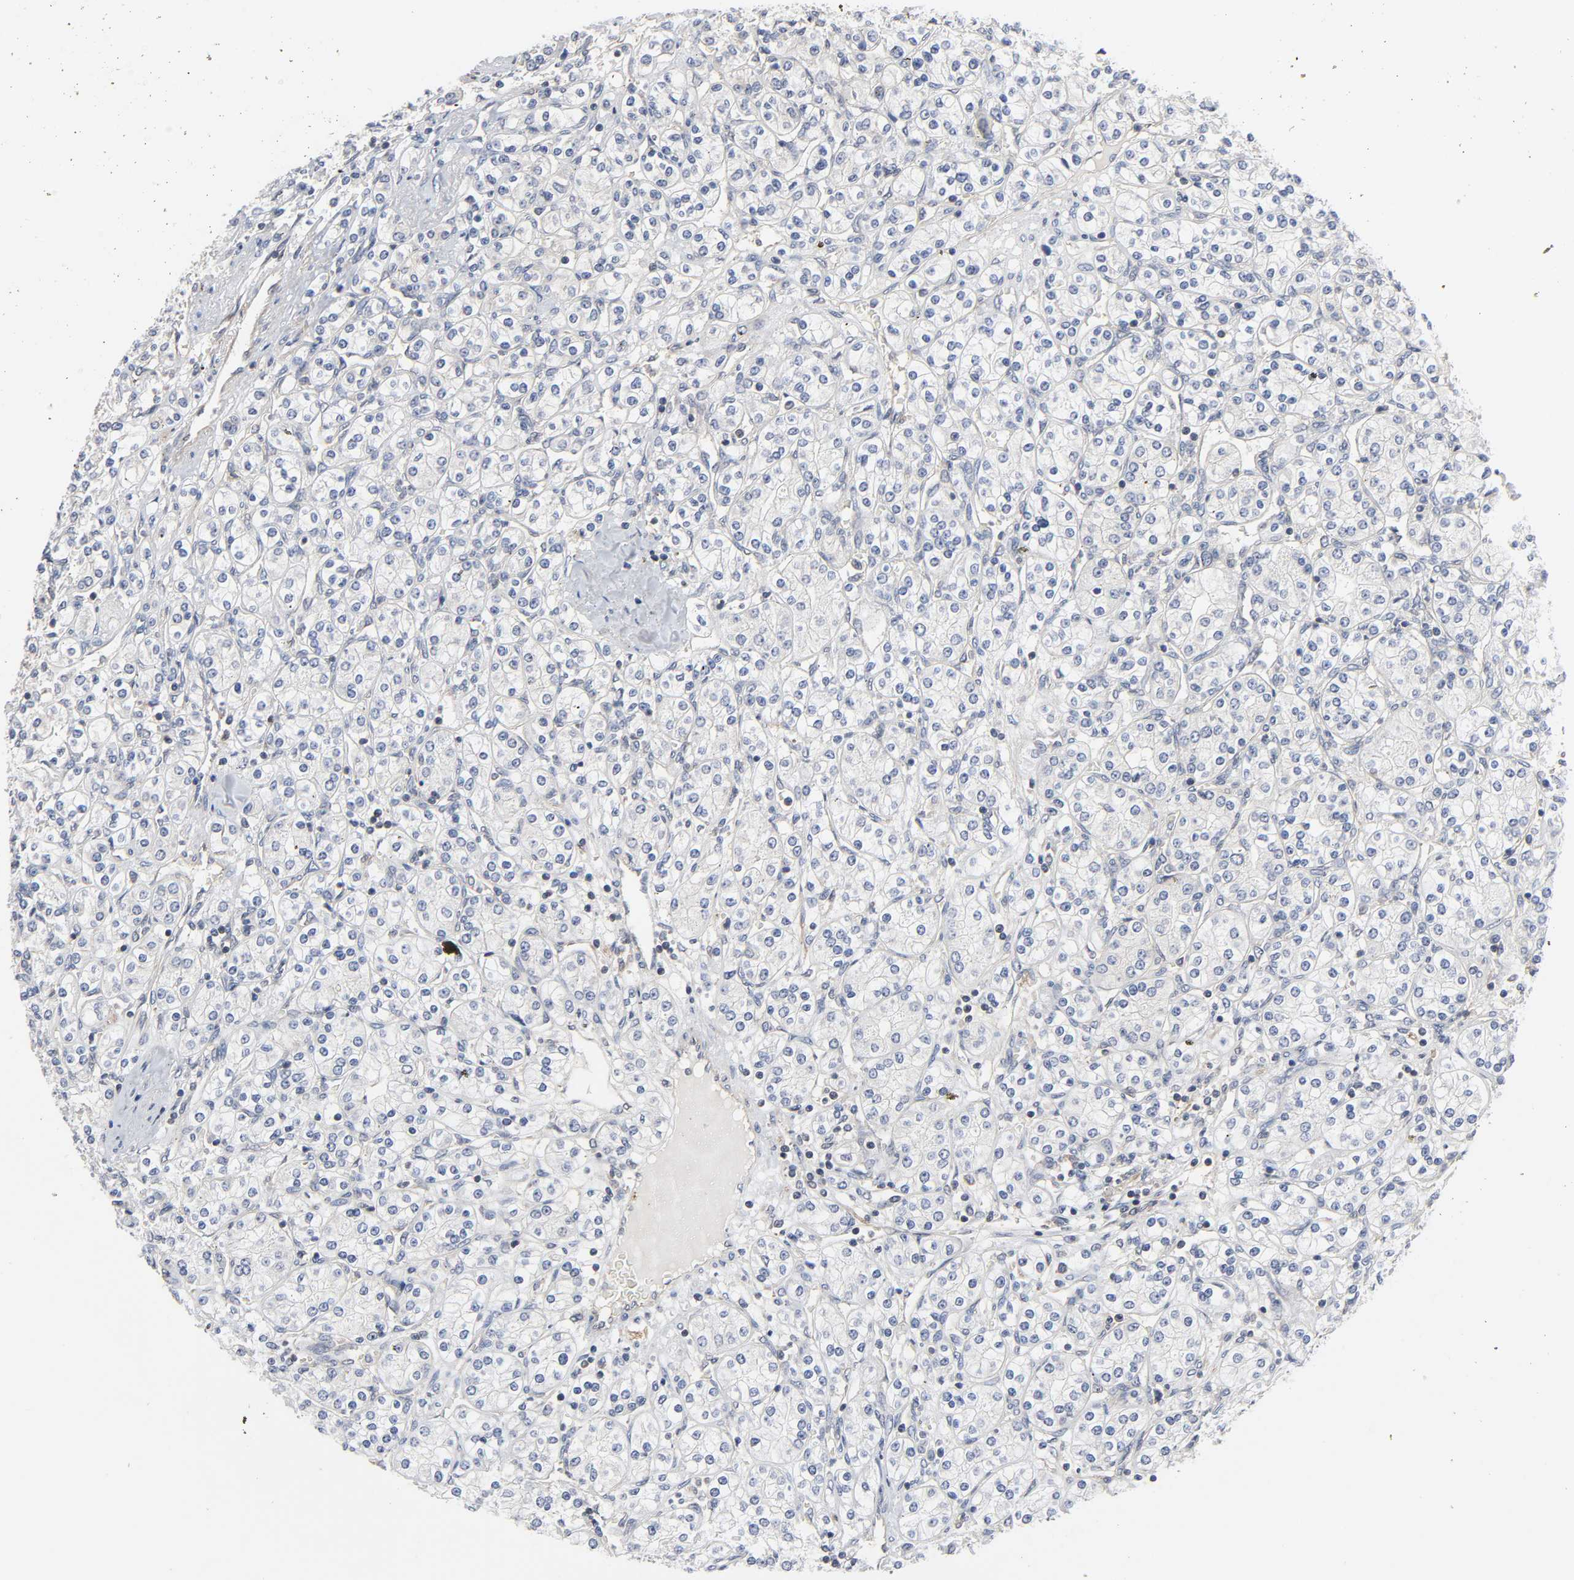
{"staining": {"intensity": "negative", "quantity": "none", "location": "none"}, "tissue": "renal cancer", "cell_type": "Tumor cells", "image_type": "cancer", "snomed": [{"axis": "morphology", "description": "Adenocarcinoma, NOS"}, {"axis": "topography", "description": "Kidney"}], "caption": "A photomicrograph of renal cancer stained for a protein reveals no brown staining in tumor cells.", "gene": "DDX10", "patient": {"sex": "male", "age": 77}}